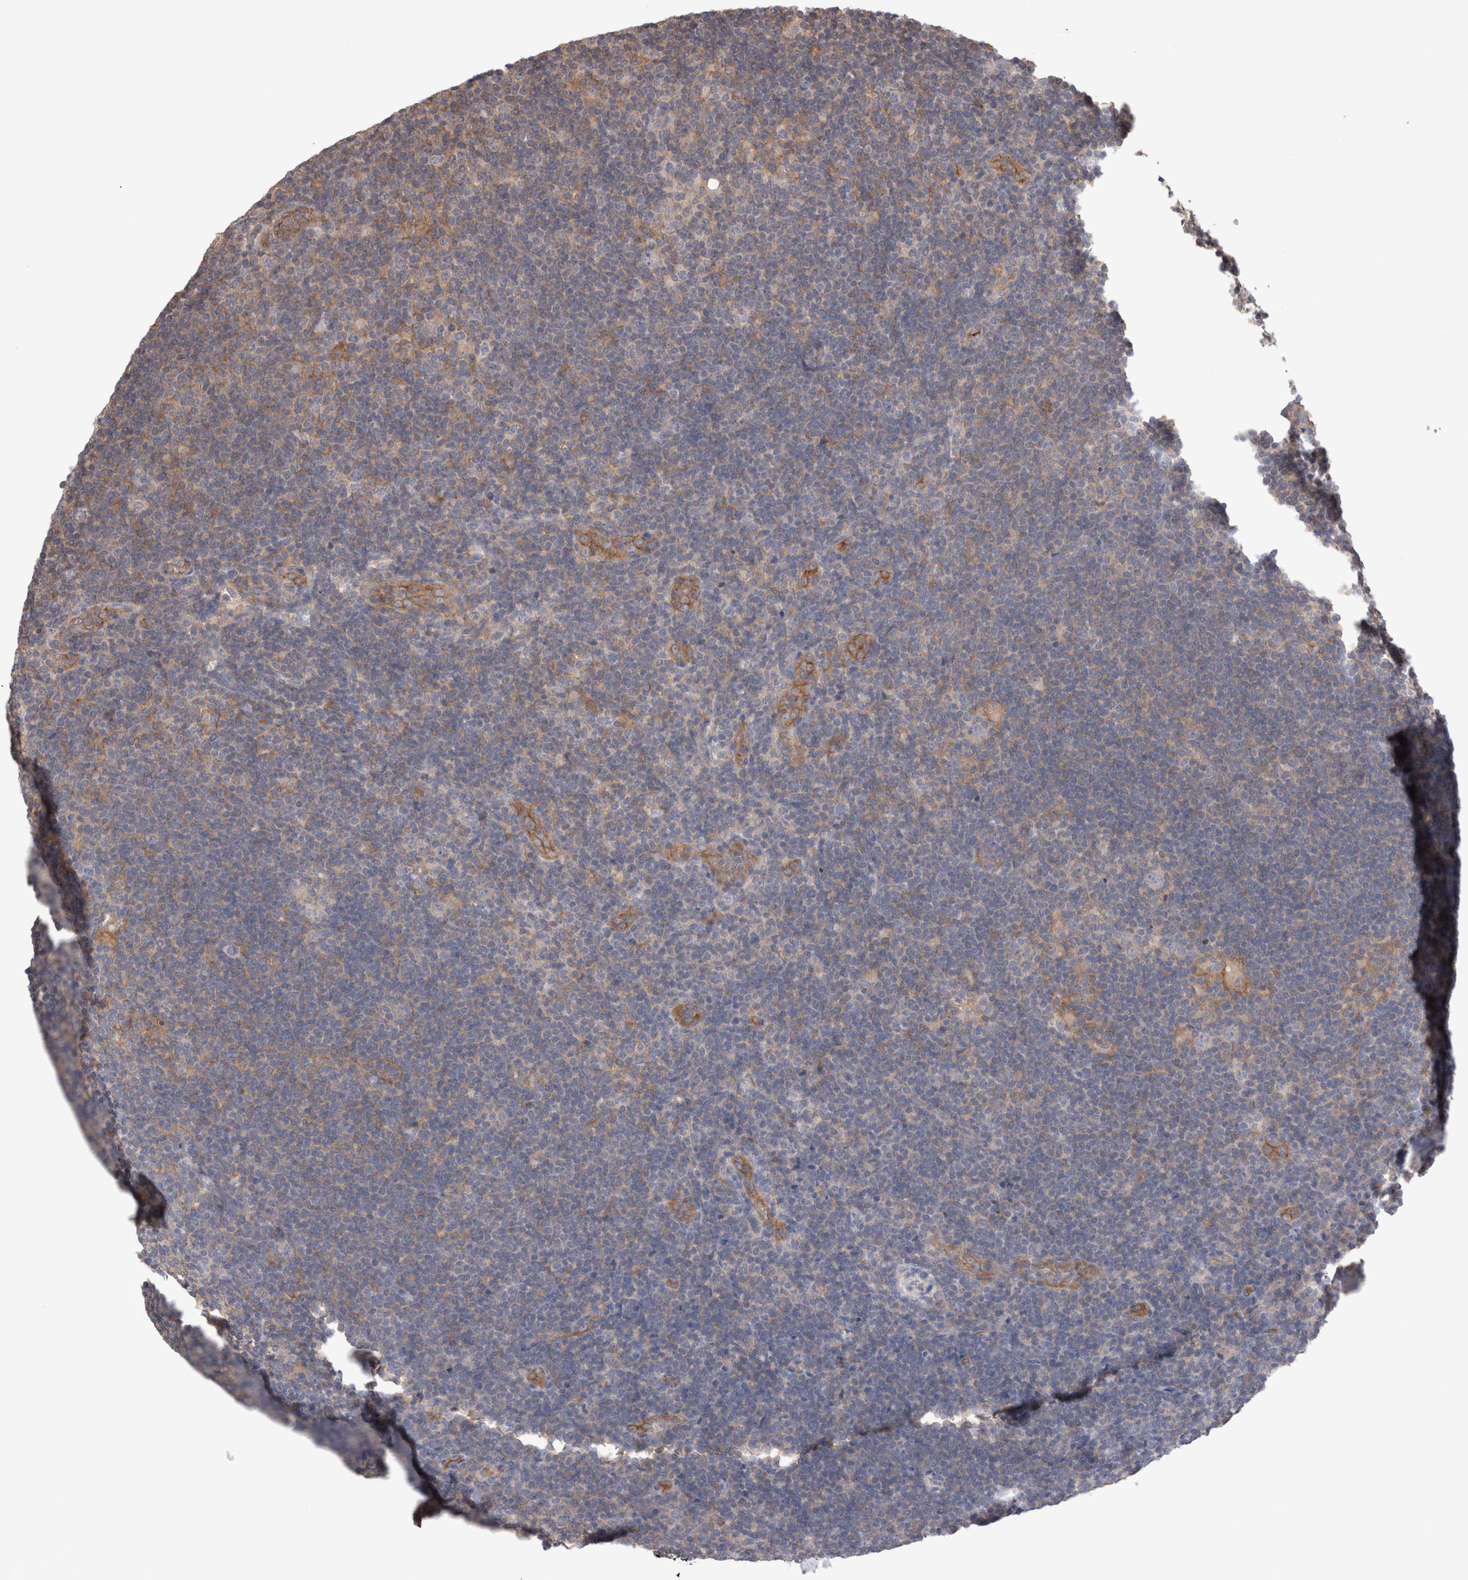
{"staining": {"intensity": "negative", "quantity": "none", "location": "none"}, "tissue": "lymphoma", "cell_type": "Tumor cells", "image_type": "cancer", "snomed": [{"axis": "morphology", "description": "Hodgkin's disease, NOS"}, {"axis": "topography", "description": "Lymph node"}], "caption": "Lymphoma was stained to show a protein in brown. There is no significant staining in tumor cells.", "gene": "OTOR", "patient": {"sex": "female", "age": 57}}